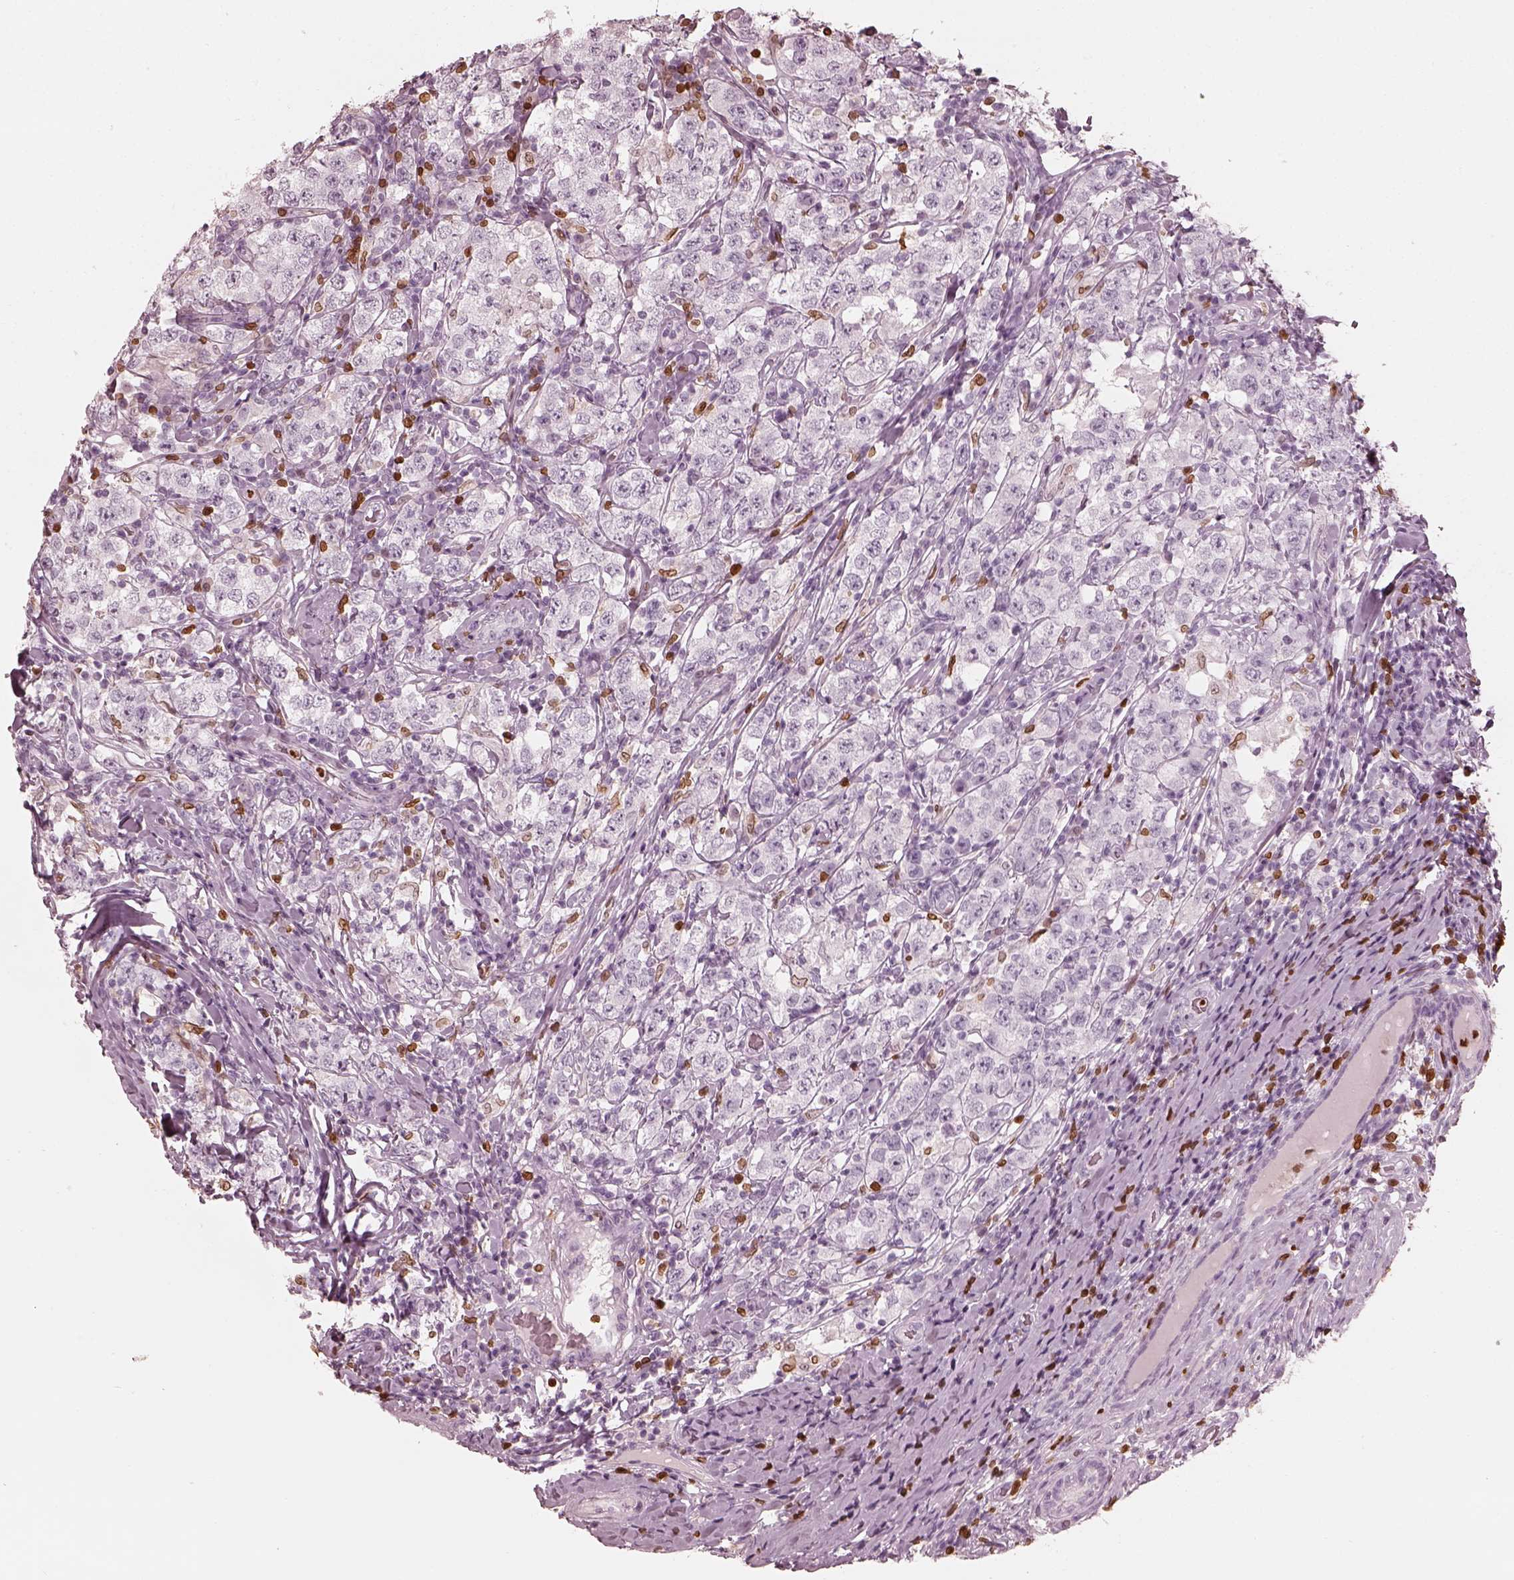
{"staining": {"intensity": "negative", "quantity": "none", "location": "none"}, "tissue": "testis cancer", "cell_type": "Tumor cells", "image_type": "cancer", "snomed": [{"axis": "morphology", "description": "Seminoma, NOS"}, {"axis": "morphology", "description": "Carcinoma, Embryonal, NOS"}, {"axis": "topography", "description": "Testis"}], "caption": "DAB (3,3'-diaminobenzidine) immunohistochemical staining of testis seminoma displays no significant positivity in tumor cells.", "gene": "ALOX5", "patient": {"sex": "male", "age": 41}}